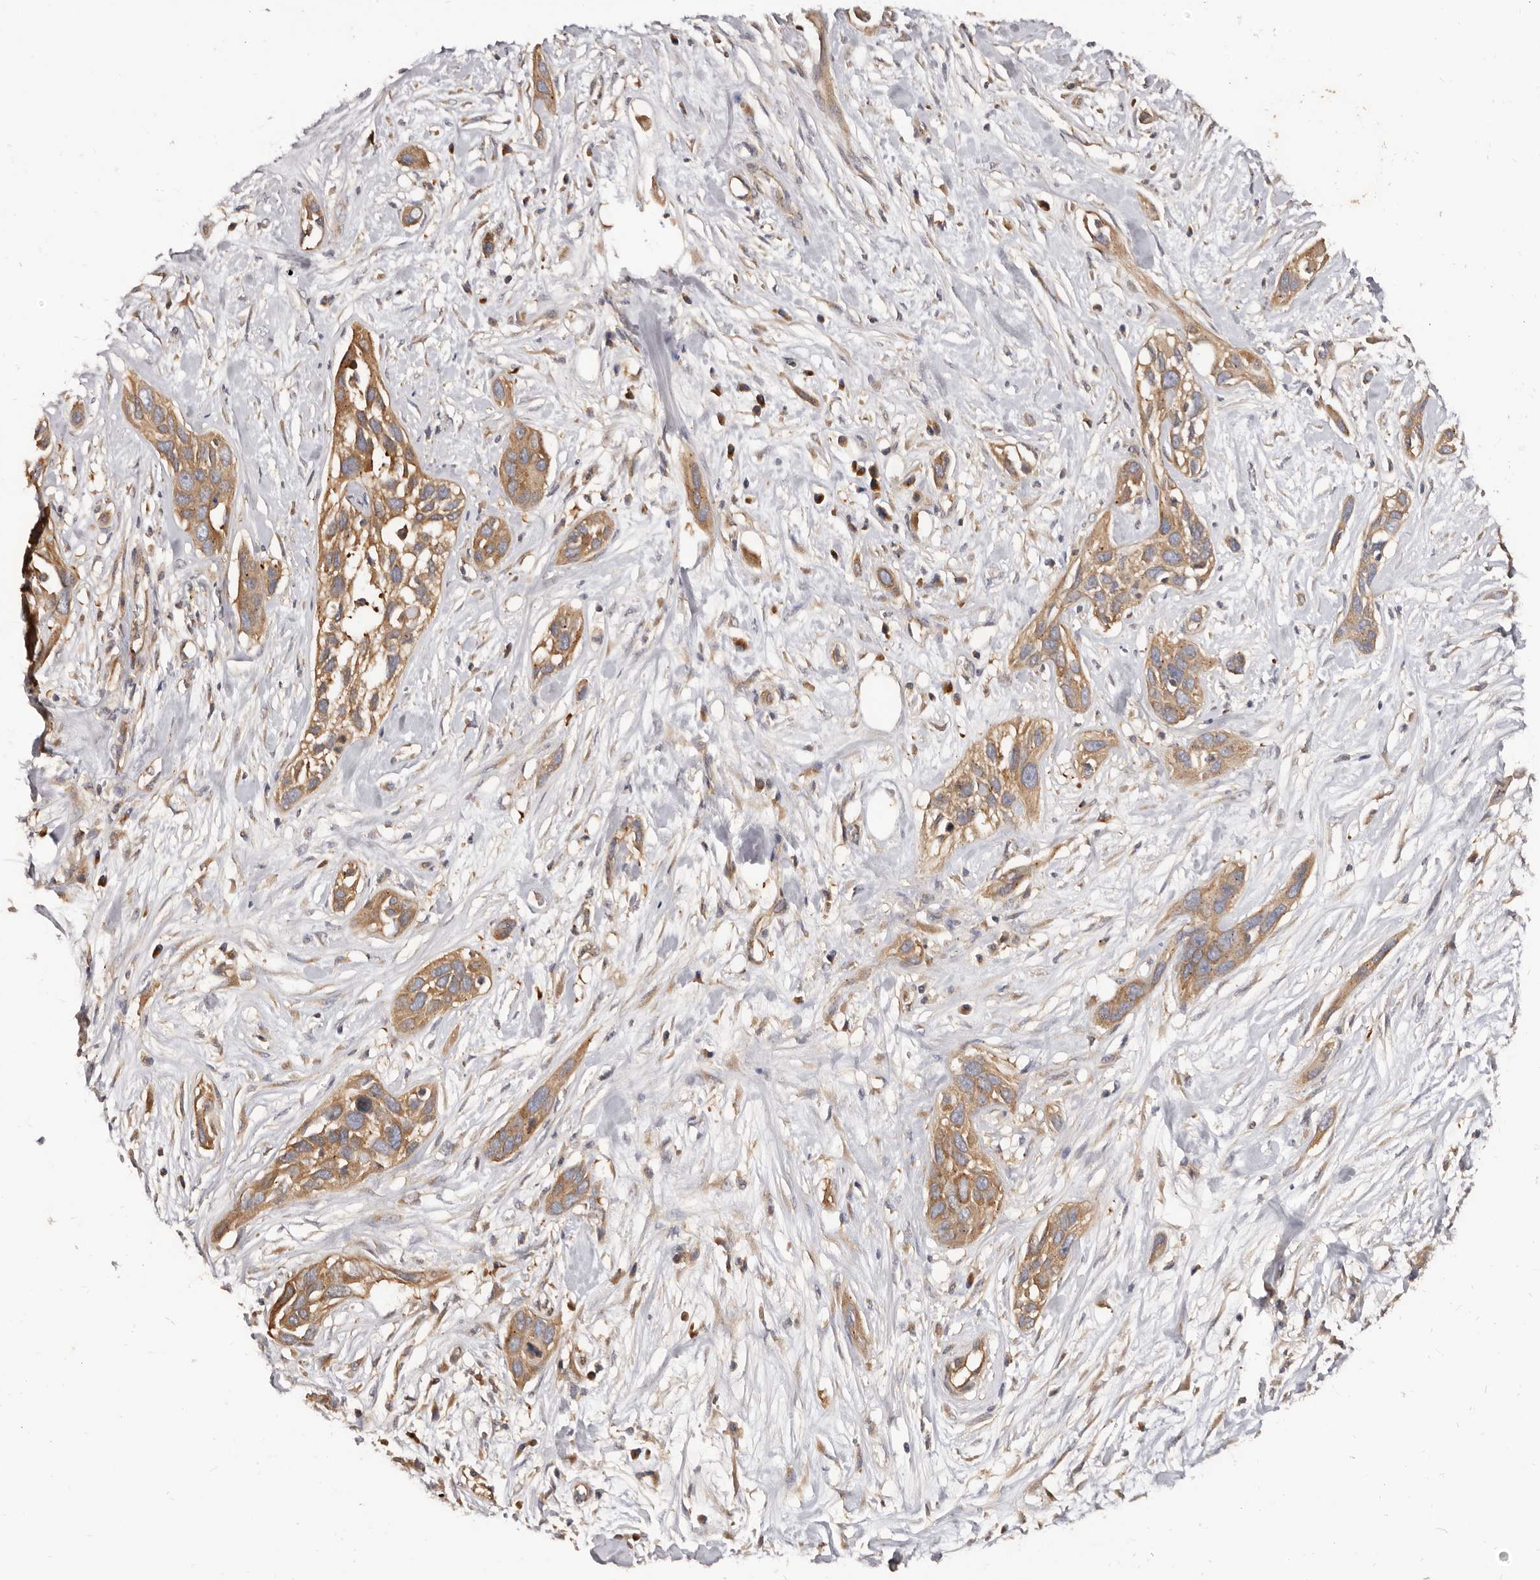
{"staining": {"intensity": "moderate", "quantity": ">75%", "location": "cytoplasmic/membranous"}, "tissue": "pancreatic cancer", "cell_type": "Tumor cells", "image_type": "cancer", "snomed": [{"axis": "morphology", "description": "Adenocarcinoma, NOS"}, {"axis": "topography", "description": "Pancreas"}], "caption": "This image displays pancreatic cancer (adenocarcinoma) stained with immunohistochemistry (IHC) to label a protein in brown. The cytoplasmic/membranous of tumor cells show moderate positivity for the protein. Nuclei are counter-stained blue.", "gene": "ADAMTS20", "patient": {"sex": "female", "age": 60}}